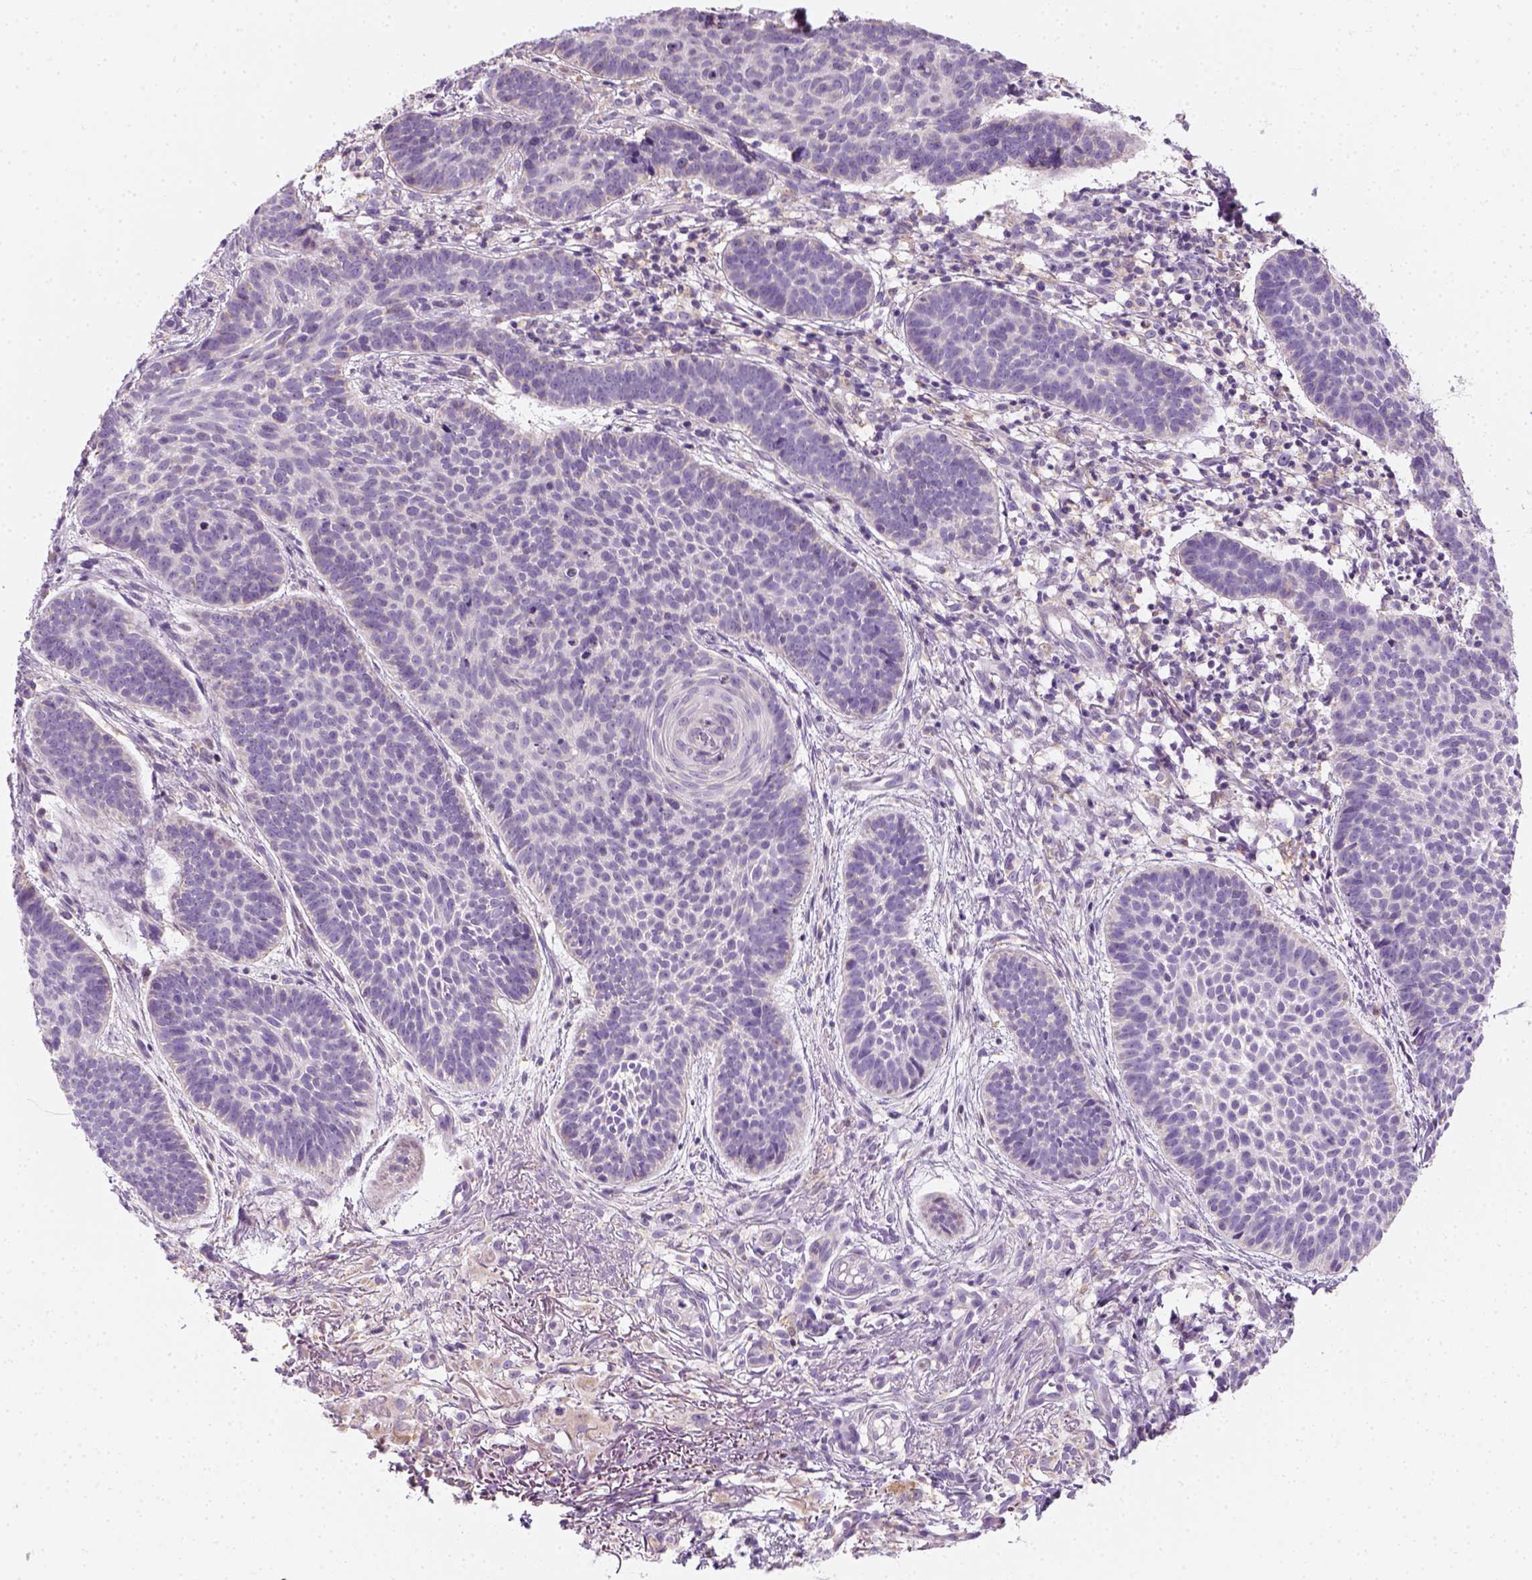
{"staining": {"intensity": "negative", "quantity": "none", "location": "none"}, "tissue": "skin cancer", "cell_type": "Tumor cells", "image_type": "cancer", "snomed": [{"axis": "morphology", "description": "Basal cell carcinoma"}, {"axis": "topography", "description": "Skin"}], "caption": "Skin cancer was stained to show a protein in brown. There is no significant positivity in tumor cells.", "gene": "AWAT2", "patient": {"sex": "male", "age": 72}}